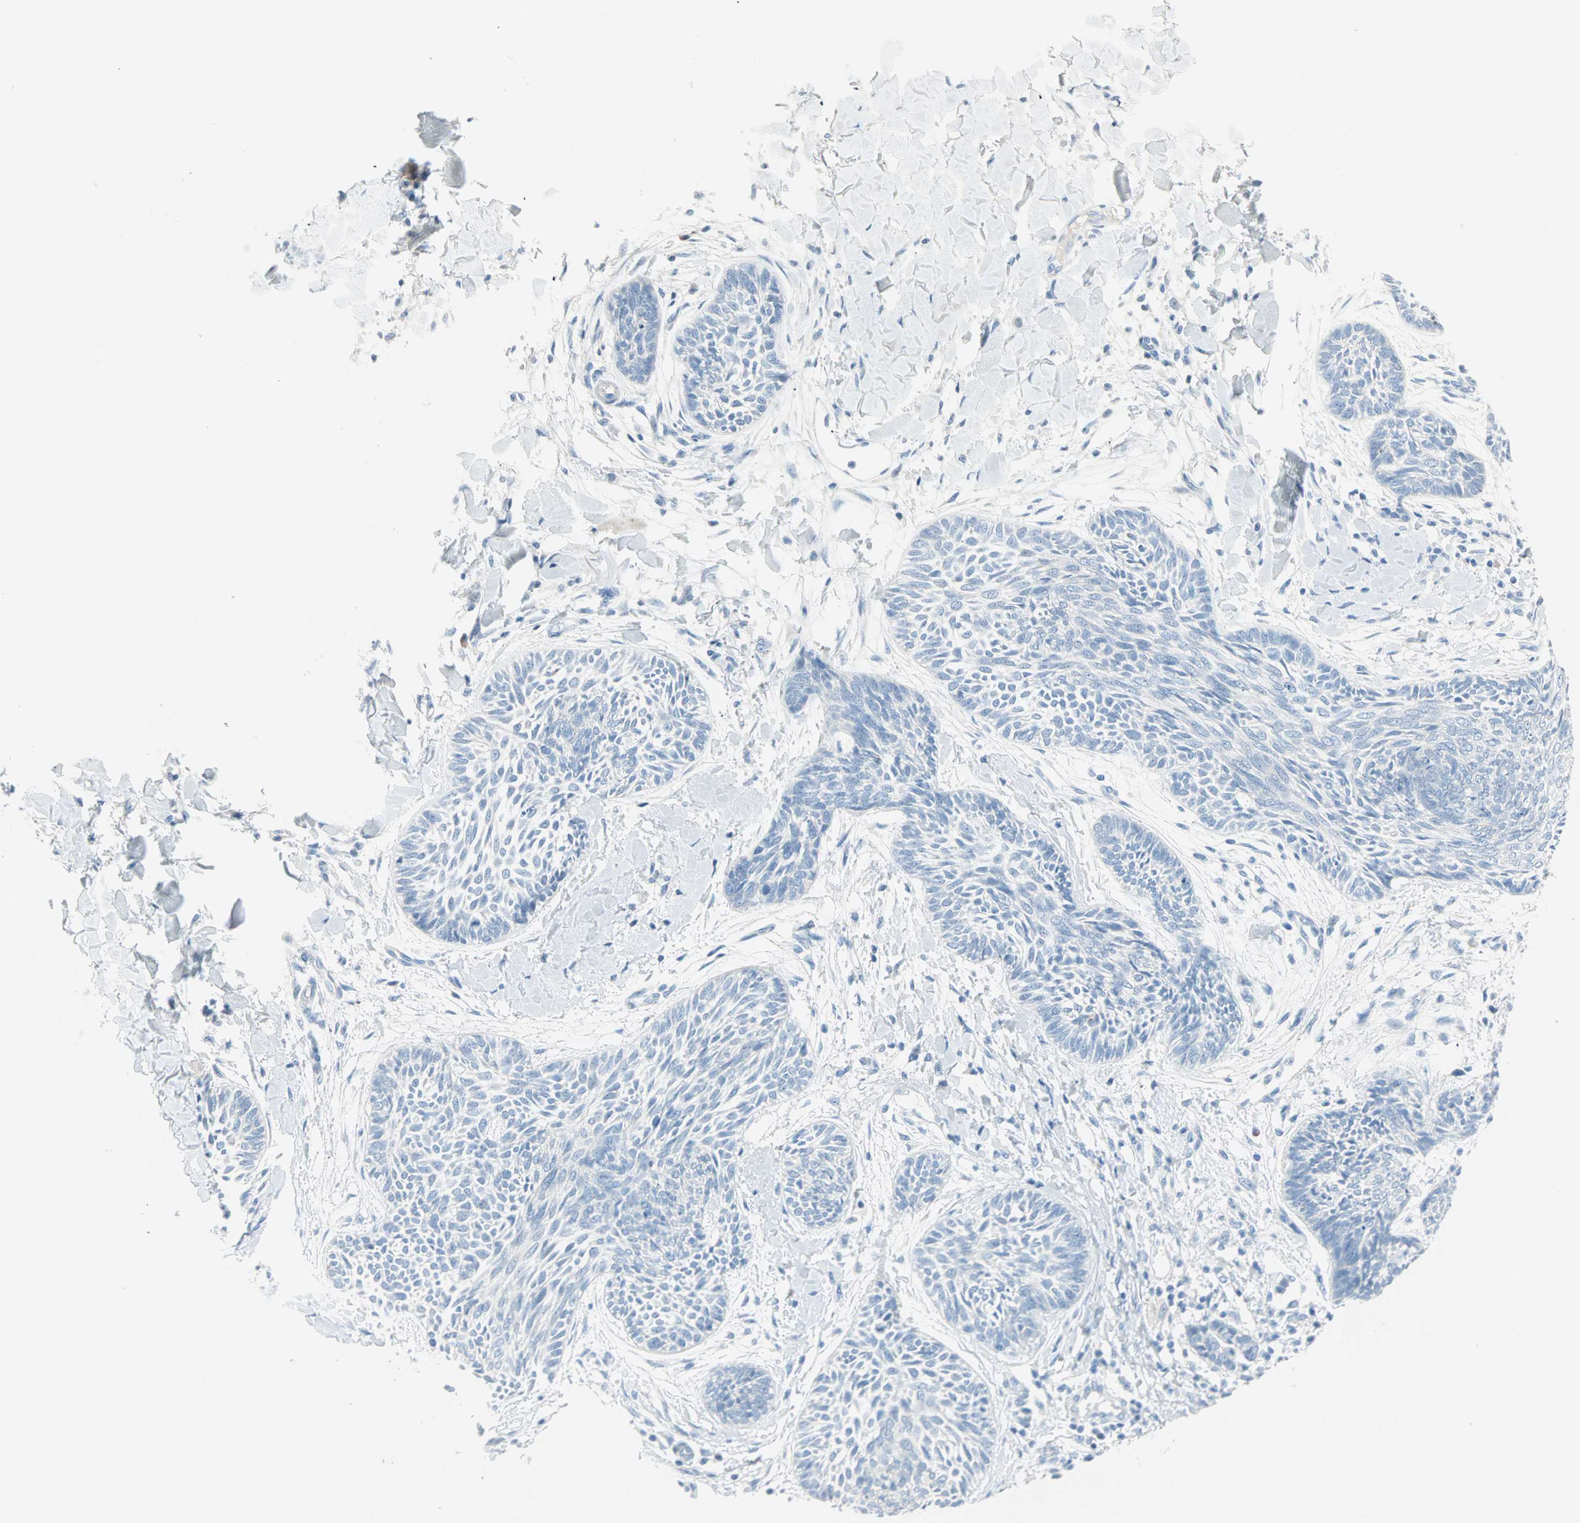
{"staining": {"intensity": "negative", "quantity": "none", "location": "none"}, "tissue": "skin cancer", "cell_type": "Tumor cells", "image_type": "cancer", "snomed": [{"axis": "morphology", "description": "Papilloma, NOS"}, {"axis": "morphology", "description": "Basal cell carcinoma"}, {"axis": "topography", "description": "Skin"}], "caption": "DAB immunohistochemical staining of skin papilloma shows no significant positivity in tumor cells.", "gene": "SULT1C2", "patient": {"sex": "male", "age": 87}}